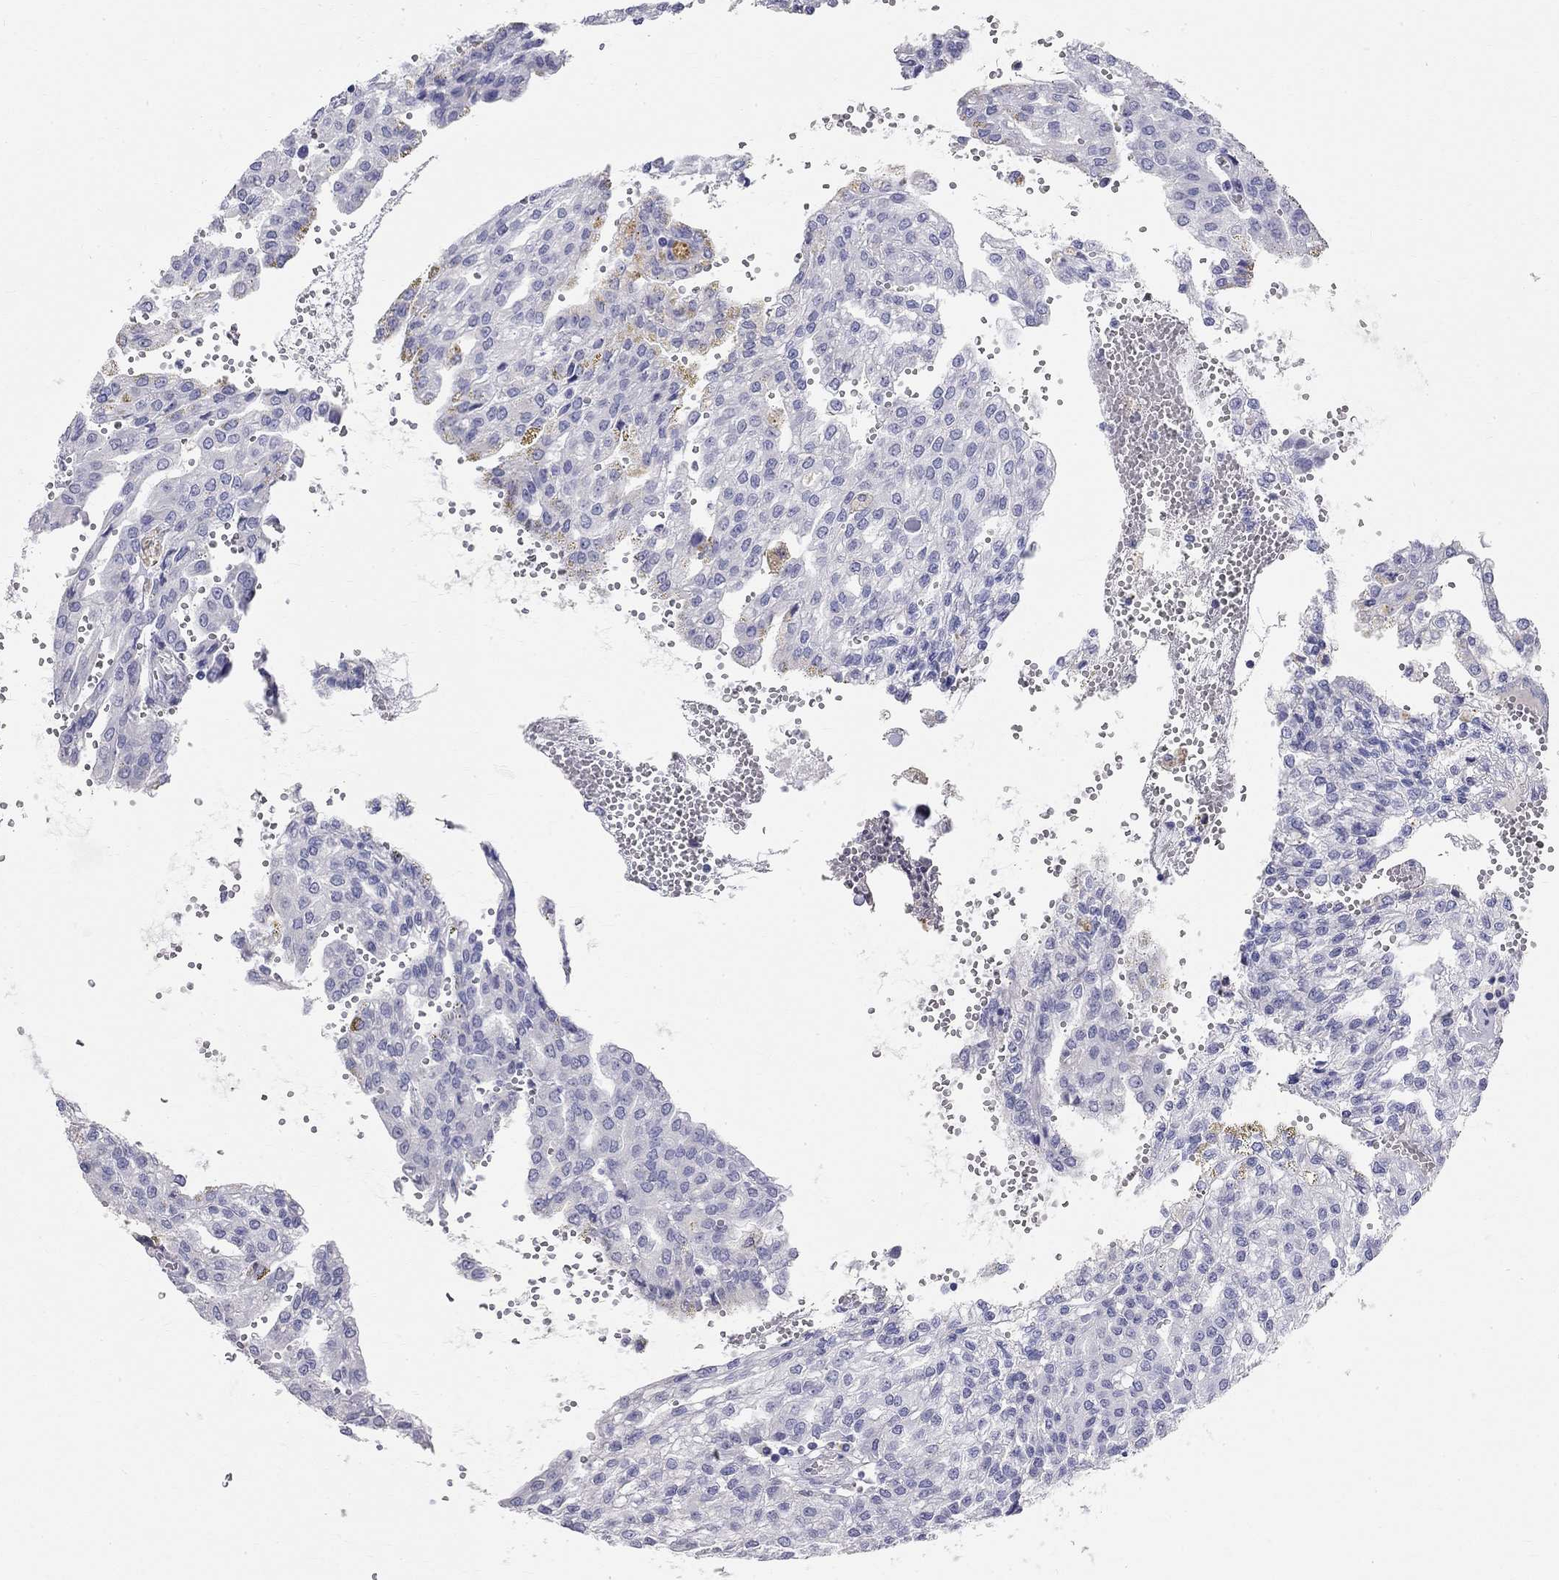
{"staining": {"intensity": "negative", "quantity": "none", "location": "none"}, "tissue": "renal cancer", "cell_type": "Tumor cells", "image_type": "cancer", "snomed": [{"axis": "morphology", "description": "Adenocarcinoma, NOS"}, {"axis": "topography", "description": "Kidney"}], "caption": "The micrograph shows no staining of tumor cells in renal adenocarcinoma. The staining is performed using DAB (3,3'-diaminobenzidine) brown chromogen with nuclei counter-stained in using hematoxylin.", "gene": "PHOX2B", "patient": {"sex": "male", "age": 63}}